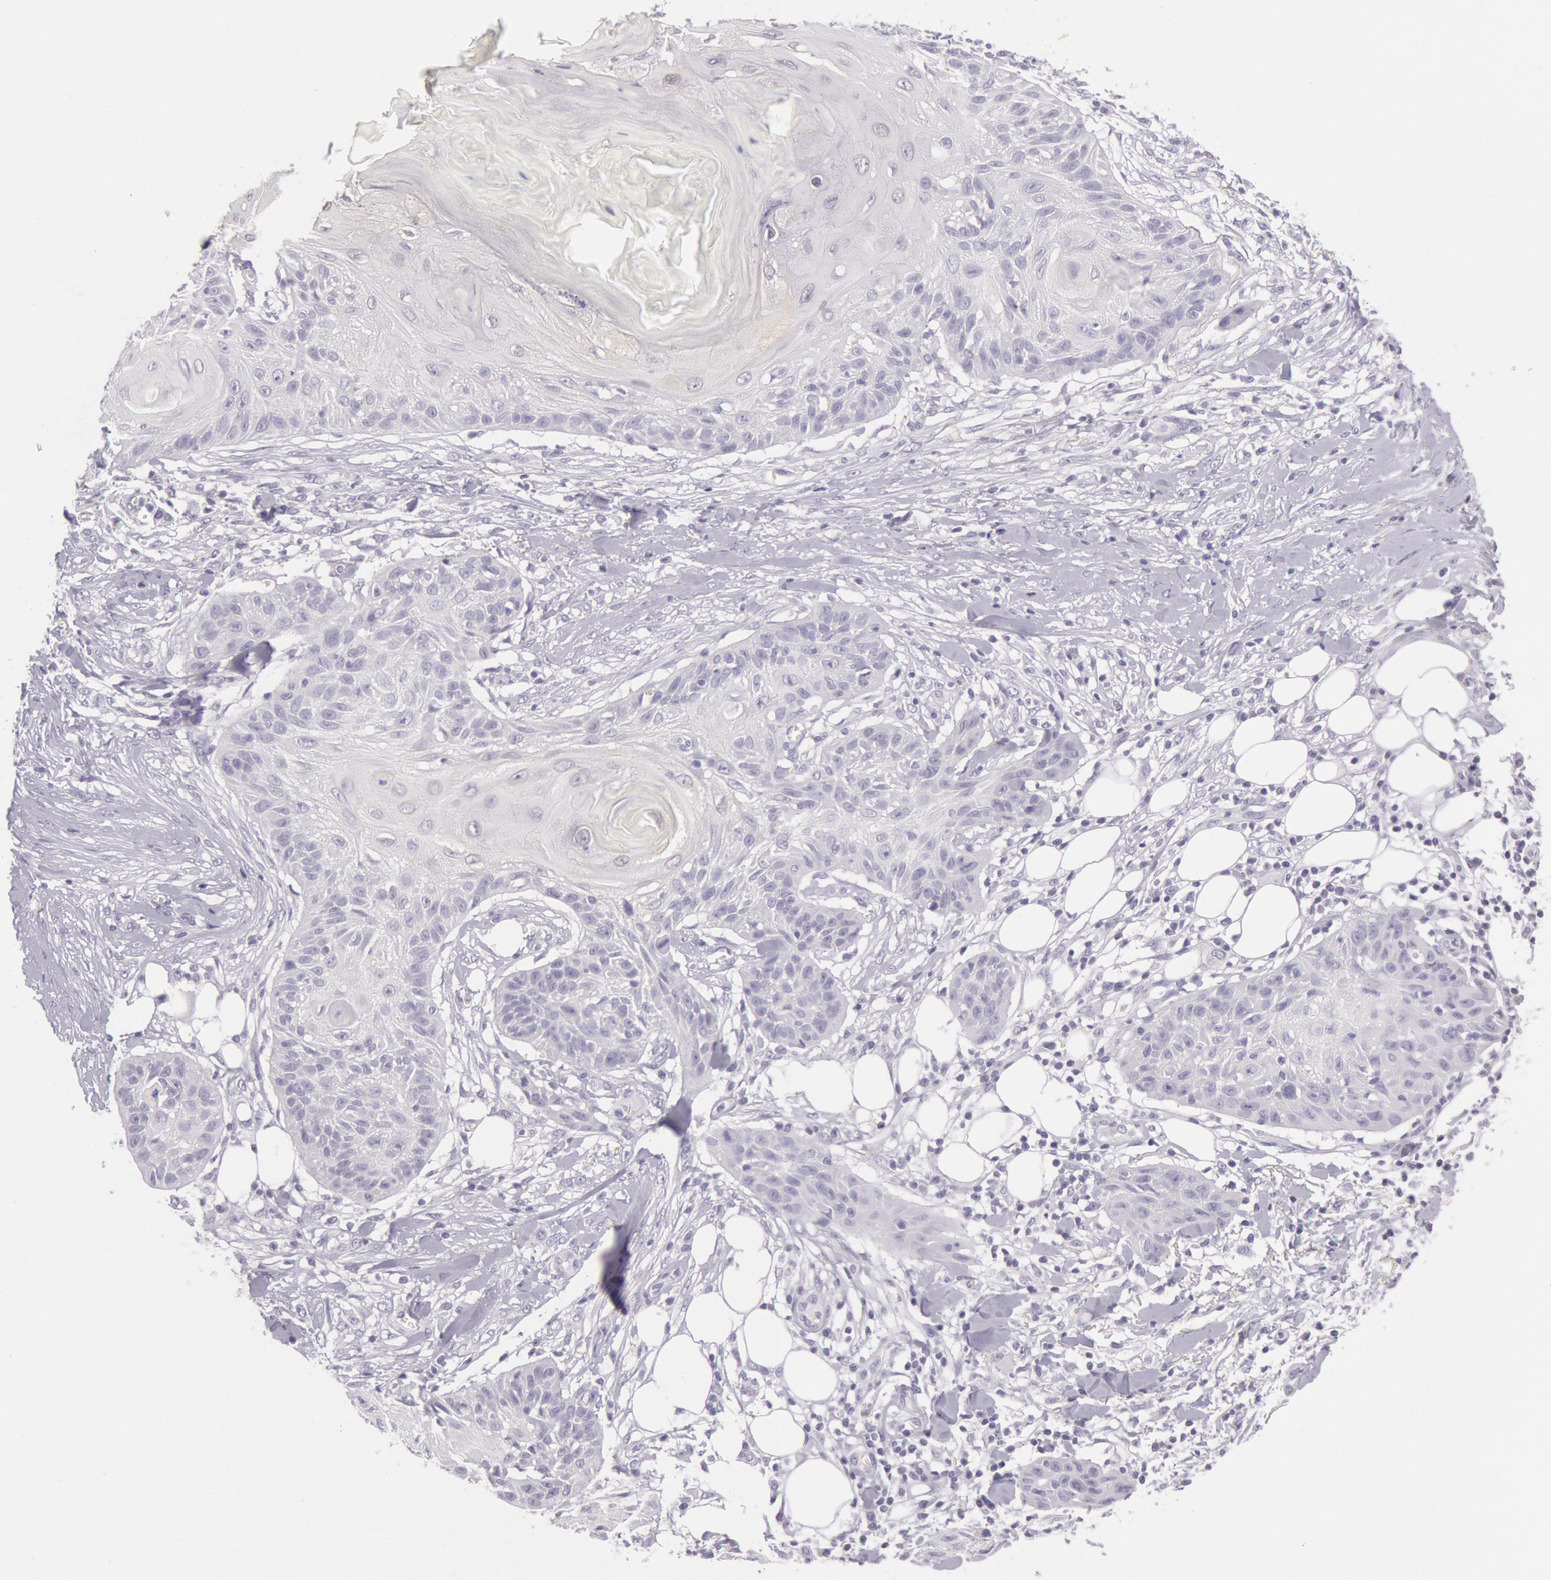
{"staining": {"intensity": "negative", "quantity": "none", "location": "none"}, "tissue": "skin cancer", "cell_type": "Tumor cells", "image_type": "cancer", "snomed": [{"axis": "morphology", "description": "Squamous cell carcinoma, NOS"}, {"axis": "topography", "description": "Skin"}], "caption": "High power microscopy image of an immunohistochemistry micrograph of squamous cell carcinoma (skin), revealing no significant expression in tumor cells.", "gene": "CKB", "patient": {"sex": "female", "age": 88}}